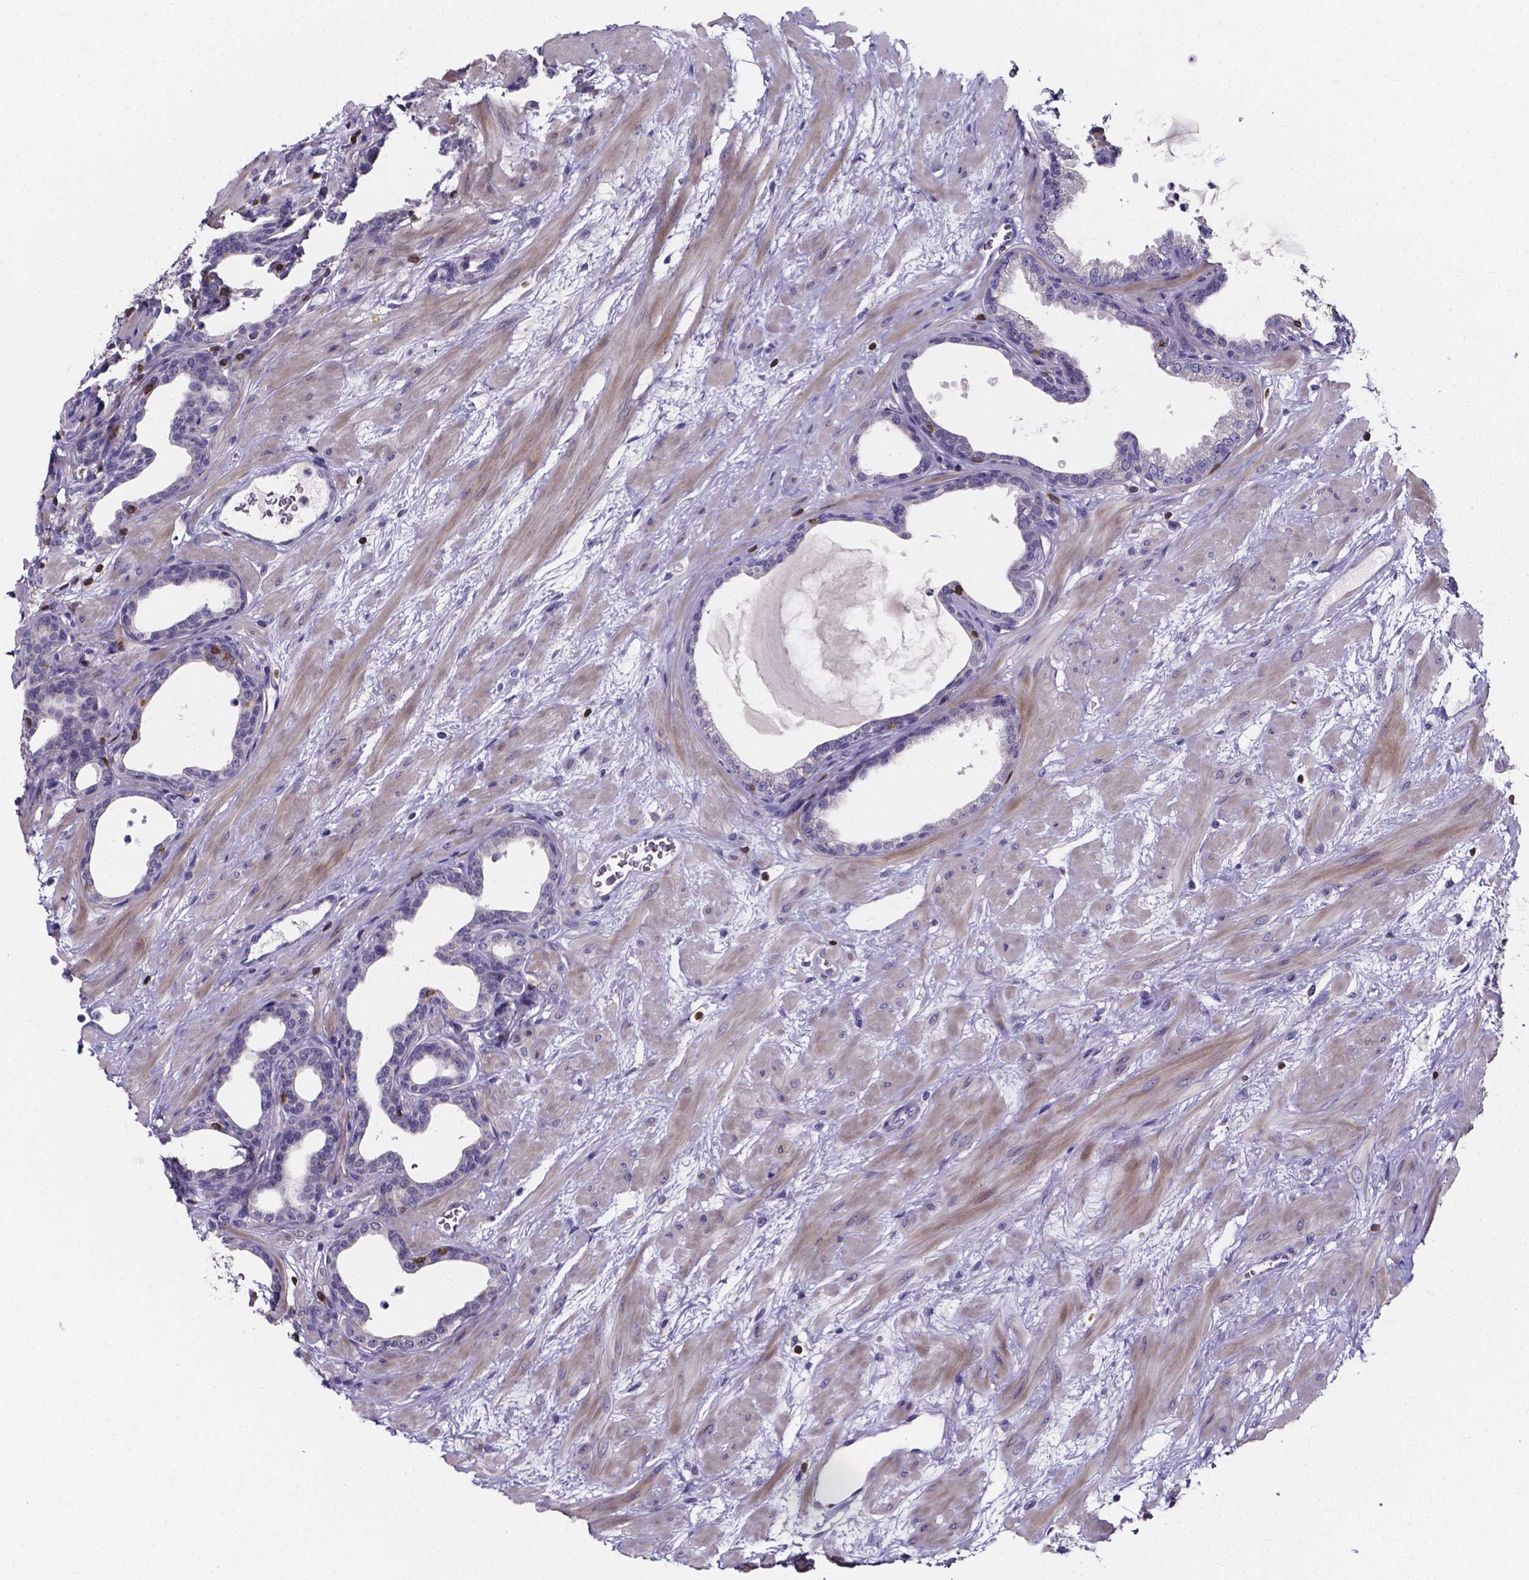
{"staining": {"intensity": "moderate", "quantity": "<25%", "location": "cytoplasmic/membranous"}, "tissue": "prostate", "cell_type": "Glandular cells", "image_type": "normal", "snomed": [{"axis": "morphology", "description": "Normal tissue, NOS"}, {"axis": "topography", "description": "Prostate"}], "caption": "IHC photomicrograph of benign human prostate stained for a protein (brown), which displays low levels of moderate cytoplasmic/membranous expression in about <25% of glandular cells.", "gene": "THEMIS", "patient": {"sex": "male", "age": 37}}